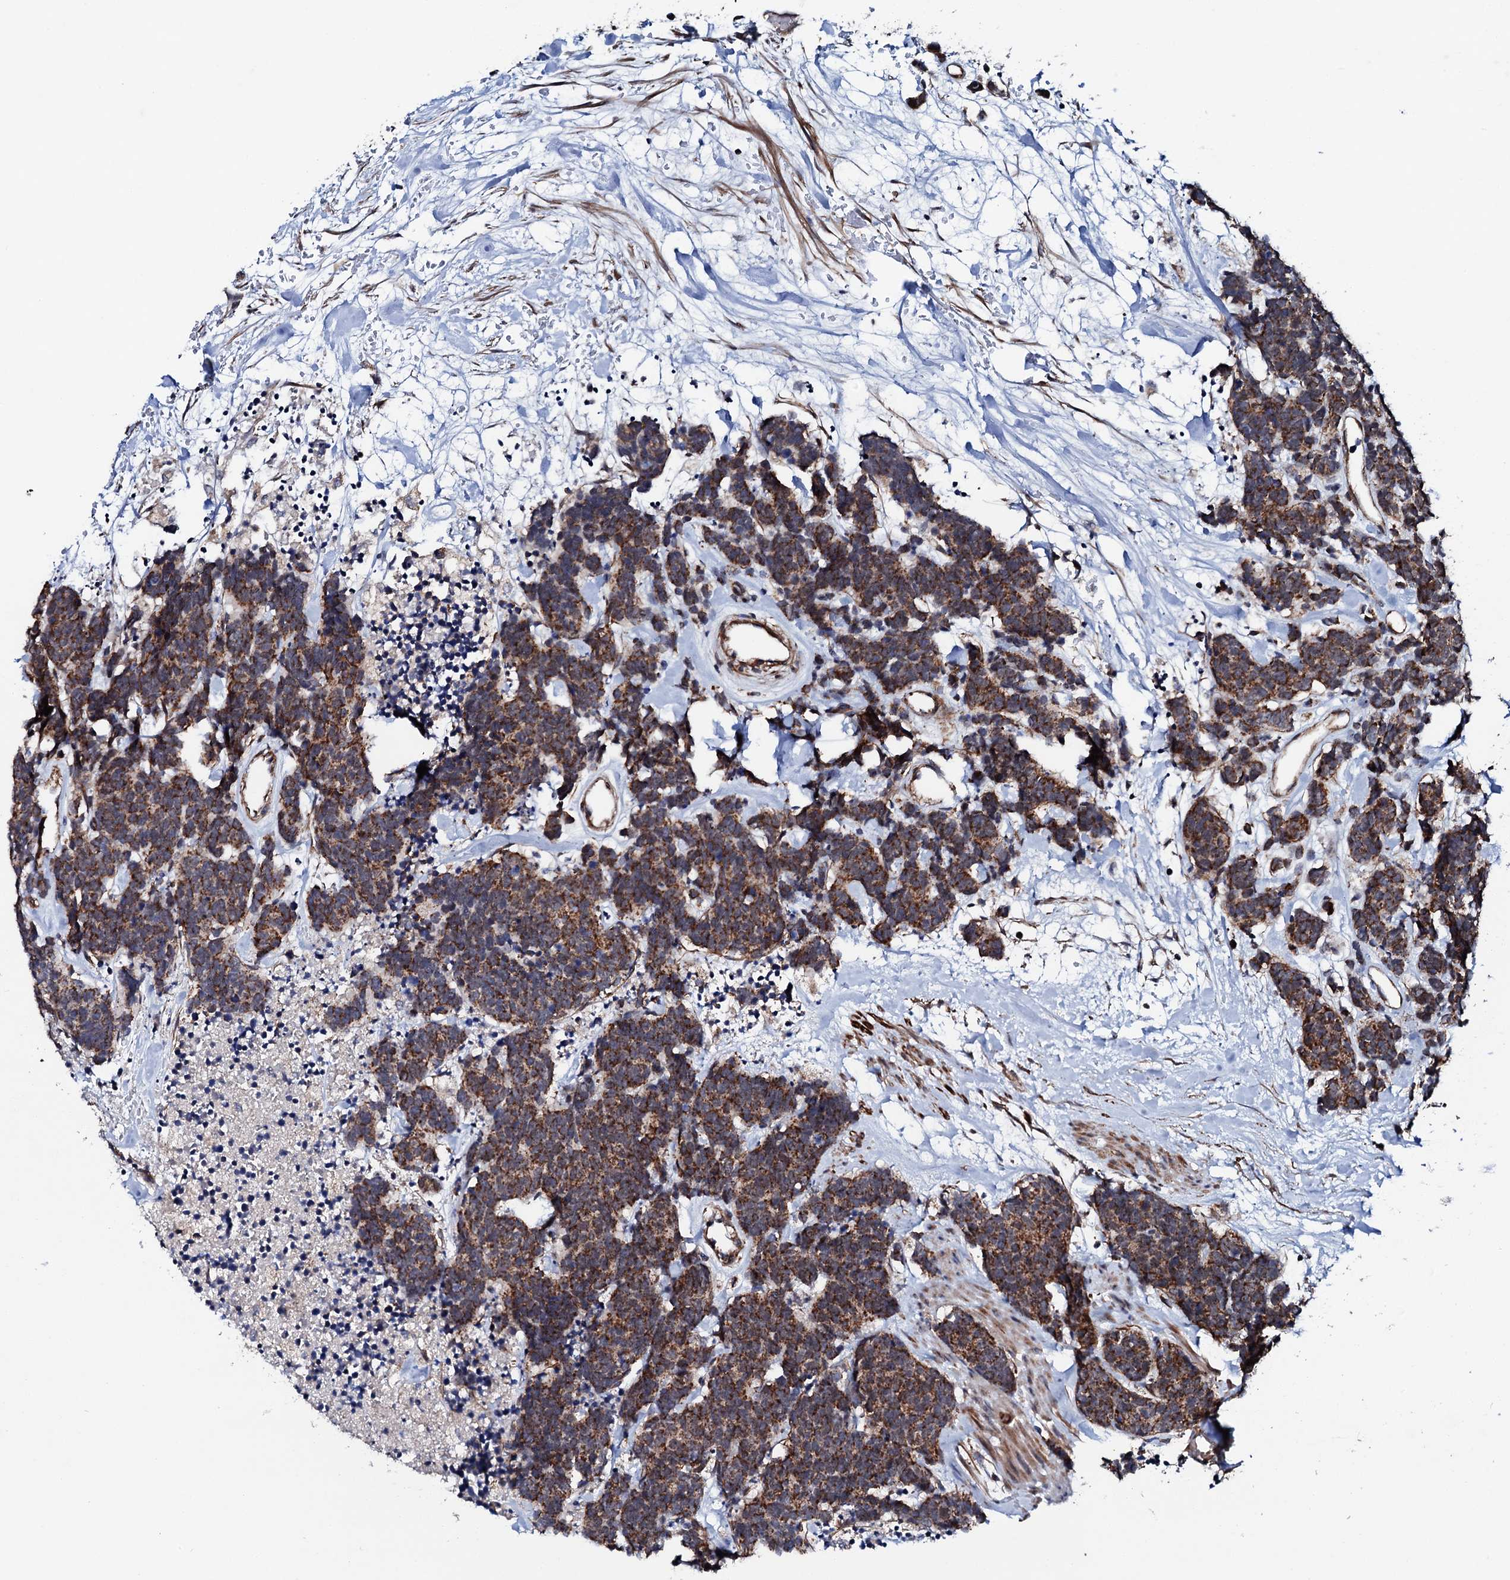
{"staining": {"intensity": "strong", "quantity": ">75%", "location": "cytoplasmic/membranous"}, "tissue": "carcinoid", "cell_type": "Tumor cells", "image_type": "cancer", "snomed": [{"axis": "morphology", "description": "Carcinoma, NOS"}, {"axis": "morphology", "description": "Carcinoid, malignant, NOS"}, {"axis": "topography", "description": "Urinary bladder"}], "caption": "Immunohistochemistry (IHC) (DAB) staining of malignant carcinoid demonstrates strong cytoplasmic/membranous protein expression in about >75% of tumor cells.", "gene": "MTIF3", "patient": {"sex": "male", "age": 57}}